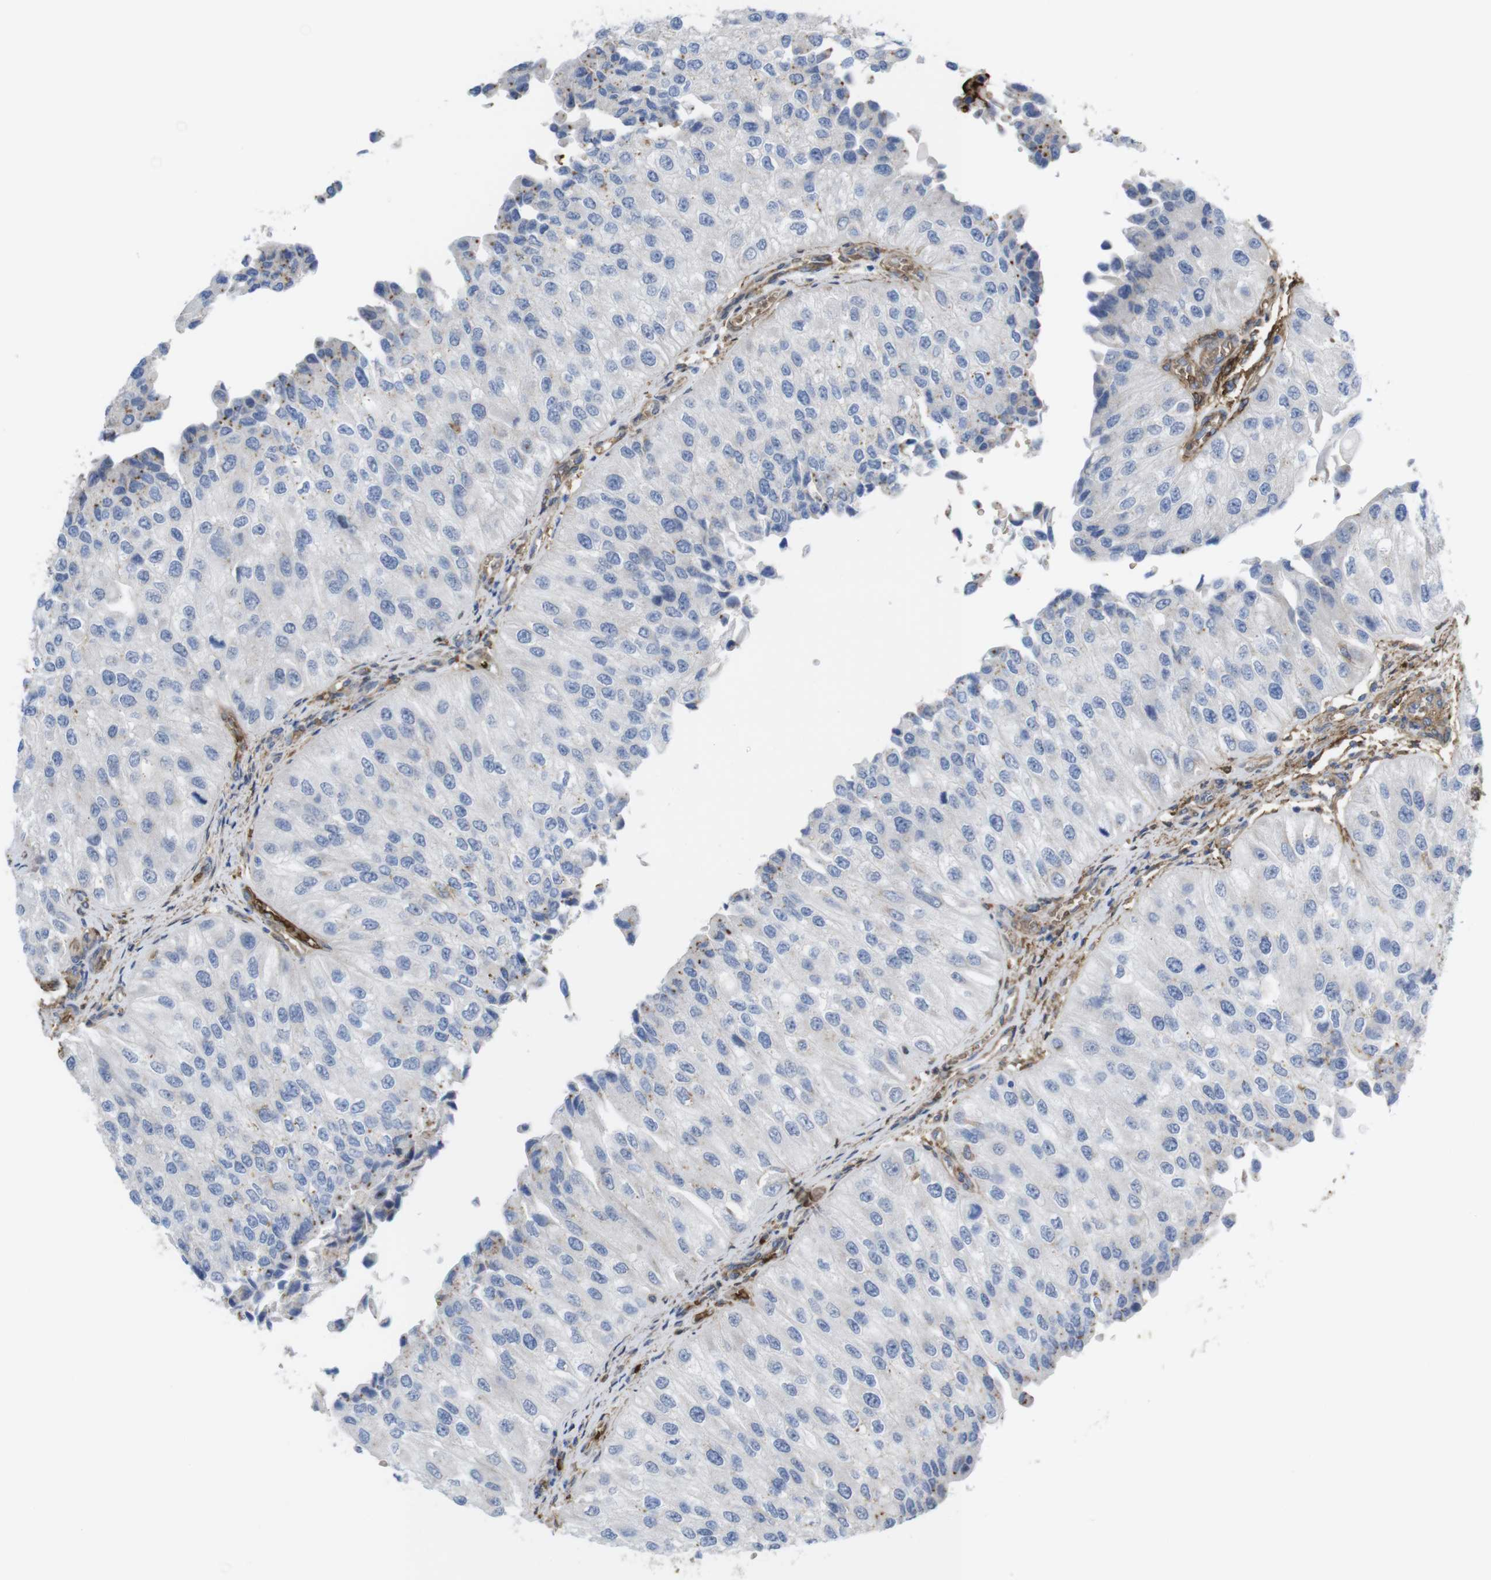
{"staining": {"intensity": "negative", "quantity": "none", "location": "none"}, "tissue": "urothelial cancer", "cell_type": "Tumor cells", "image_type": "cancer", "snomed": [{"axis": "morphology", "description": "Urothelial carcinoma, High grade"}, {"axis": "topography", "description": "Kidney"}, {"axis": "topography", "description": "Urinary bladder"}], "caption": "Immunohistochemical staining of human high-grade urothelial carcinoma reveals no significant expression in tumor cells.", "gene": "CYBRD1", "patient": {"sex": "male", "age": 77}}